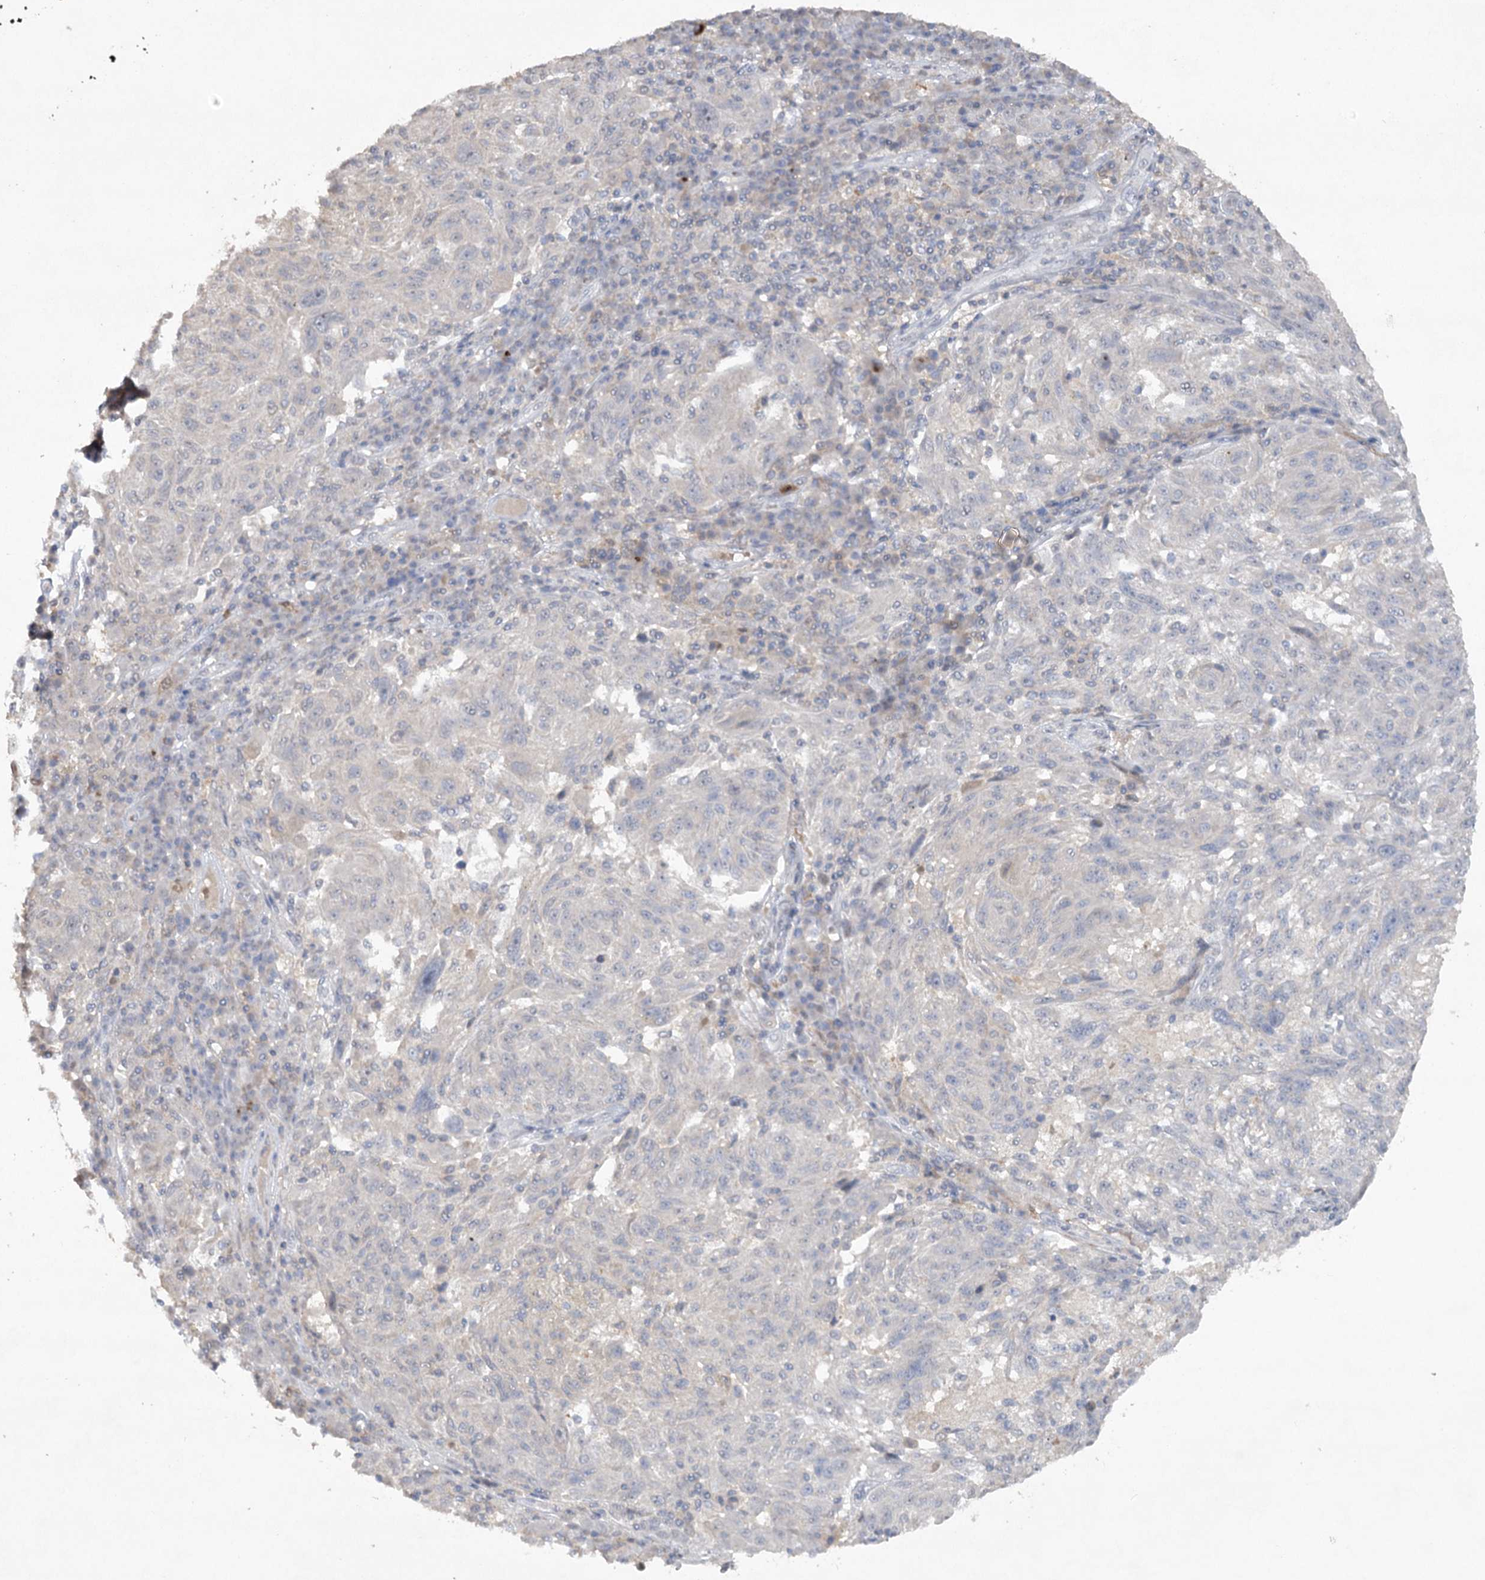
{"staining": {"intensity": "negative", "quantity": "none", "location": "none"}, "tissue": "melanoma", "cell_type": "Tumor cells", "image_type": "cancer", "snomed": [{"axis": "morphology", "description": "Malignant melanoma, NOS"}, {"axis": "topography", "description": "Skin"}], "caption": "Immunohistochemistry photomicrograph of neoplastic tissue: malignant melanoma stained with DAB shows no significant protein positivity in tumor cells.", "gene": "TRAF3IP1", "patient": {"sex": "male", "age": 53}}